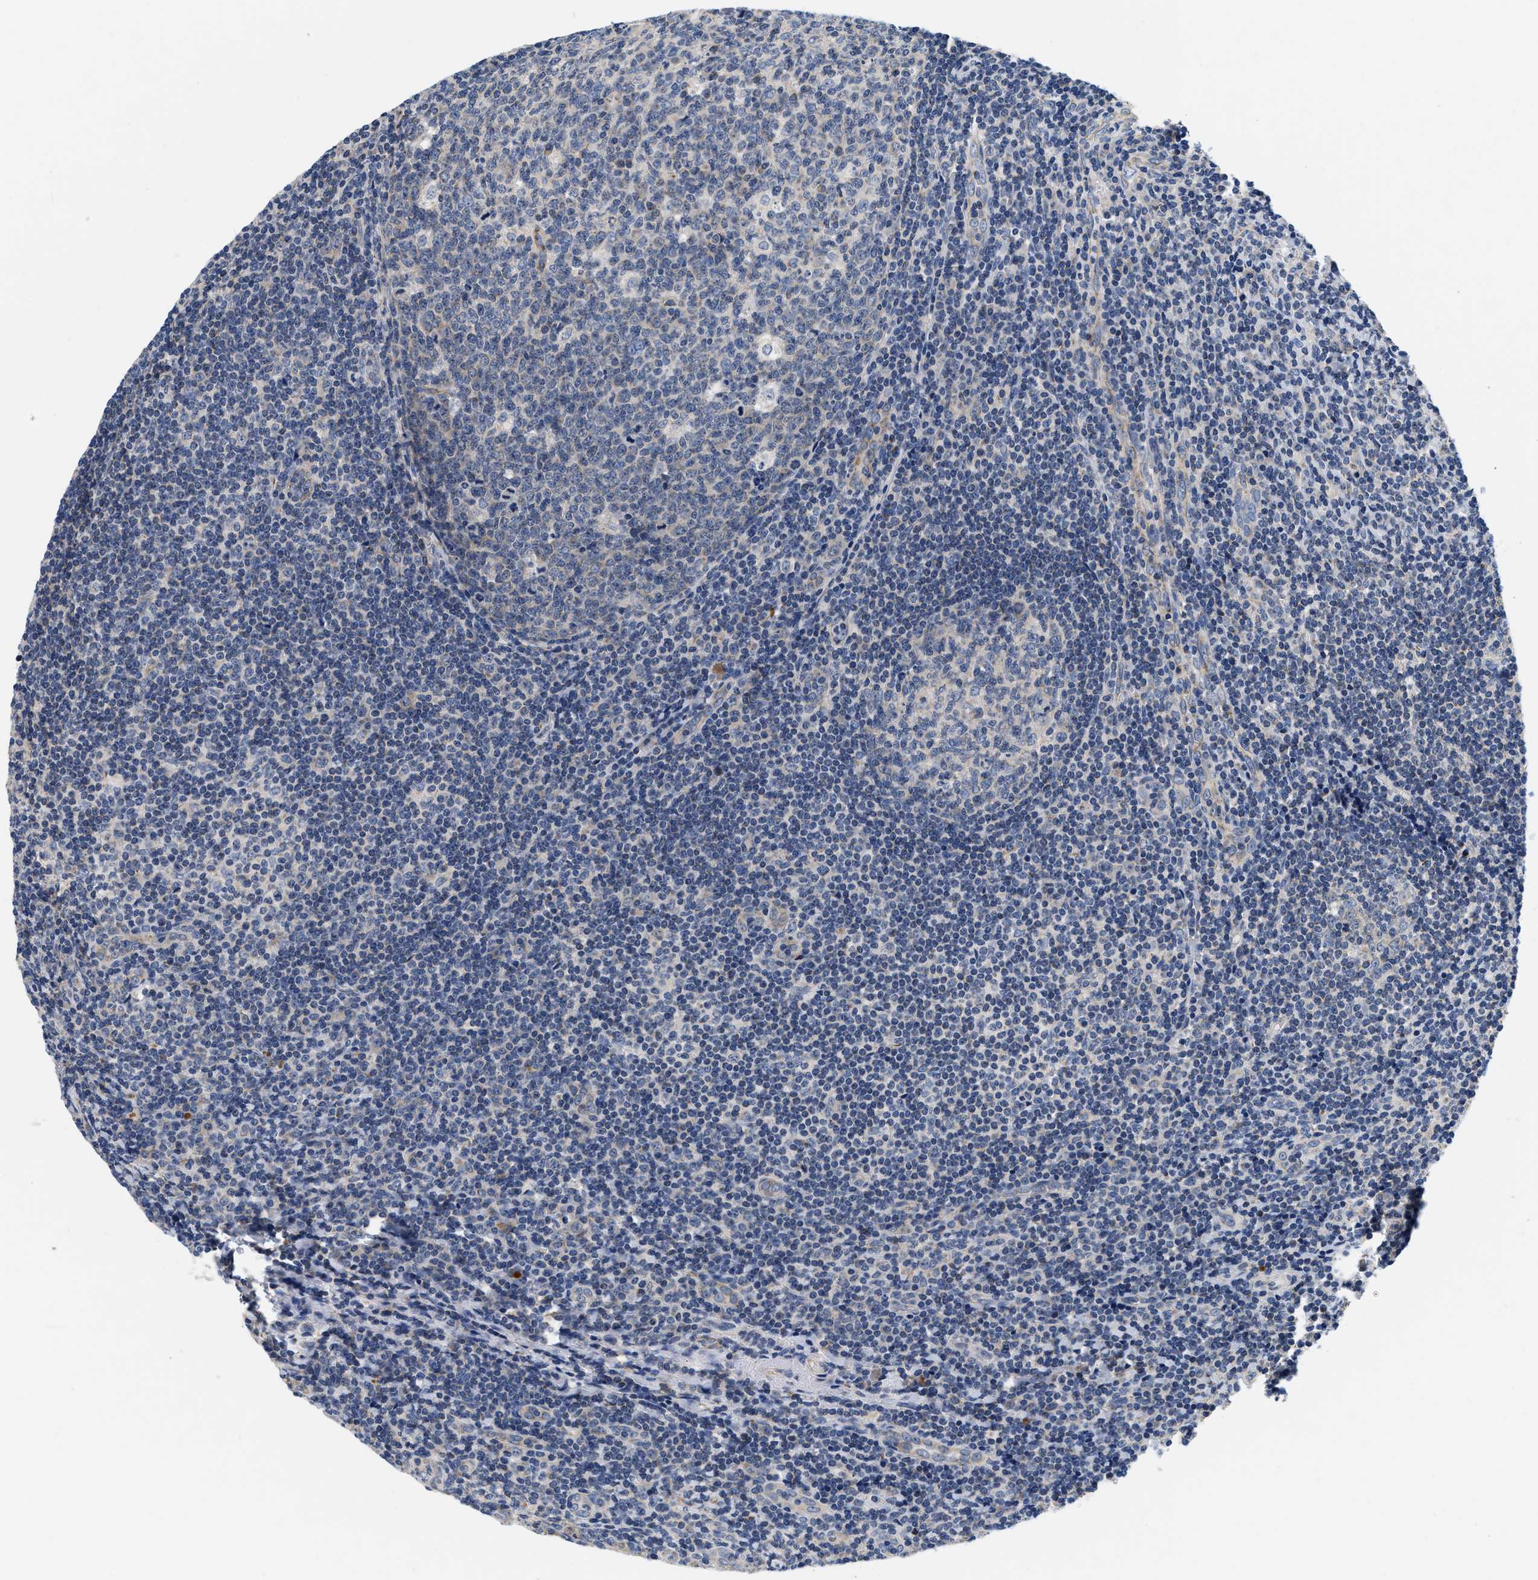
{"staining": {"intensity": "negative", "quantity": "none", "location": "none"}, "tissue": "tonsil", "cell_type": "Germinal center cells", "image_type": "normal", "snomed": [{"axis": "morphology", "description": "Normal tissue, NOS"}, {"axis": "topography", "description": "Tonsil"}], "caption": "High power microscopy micrograph of an immunohistochemistry (IHC) photomicrograph of normal tonsil, revealing no significant expression in germinal center cells.", "gene": "PDP1", "patient": {"sex": "male", "age": 37}}